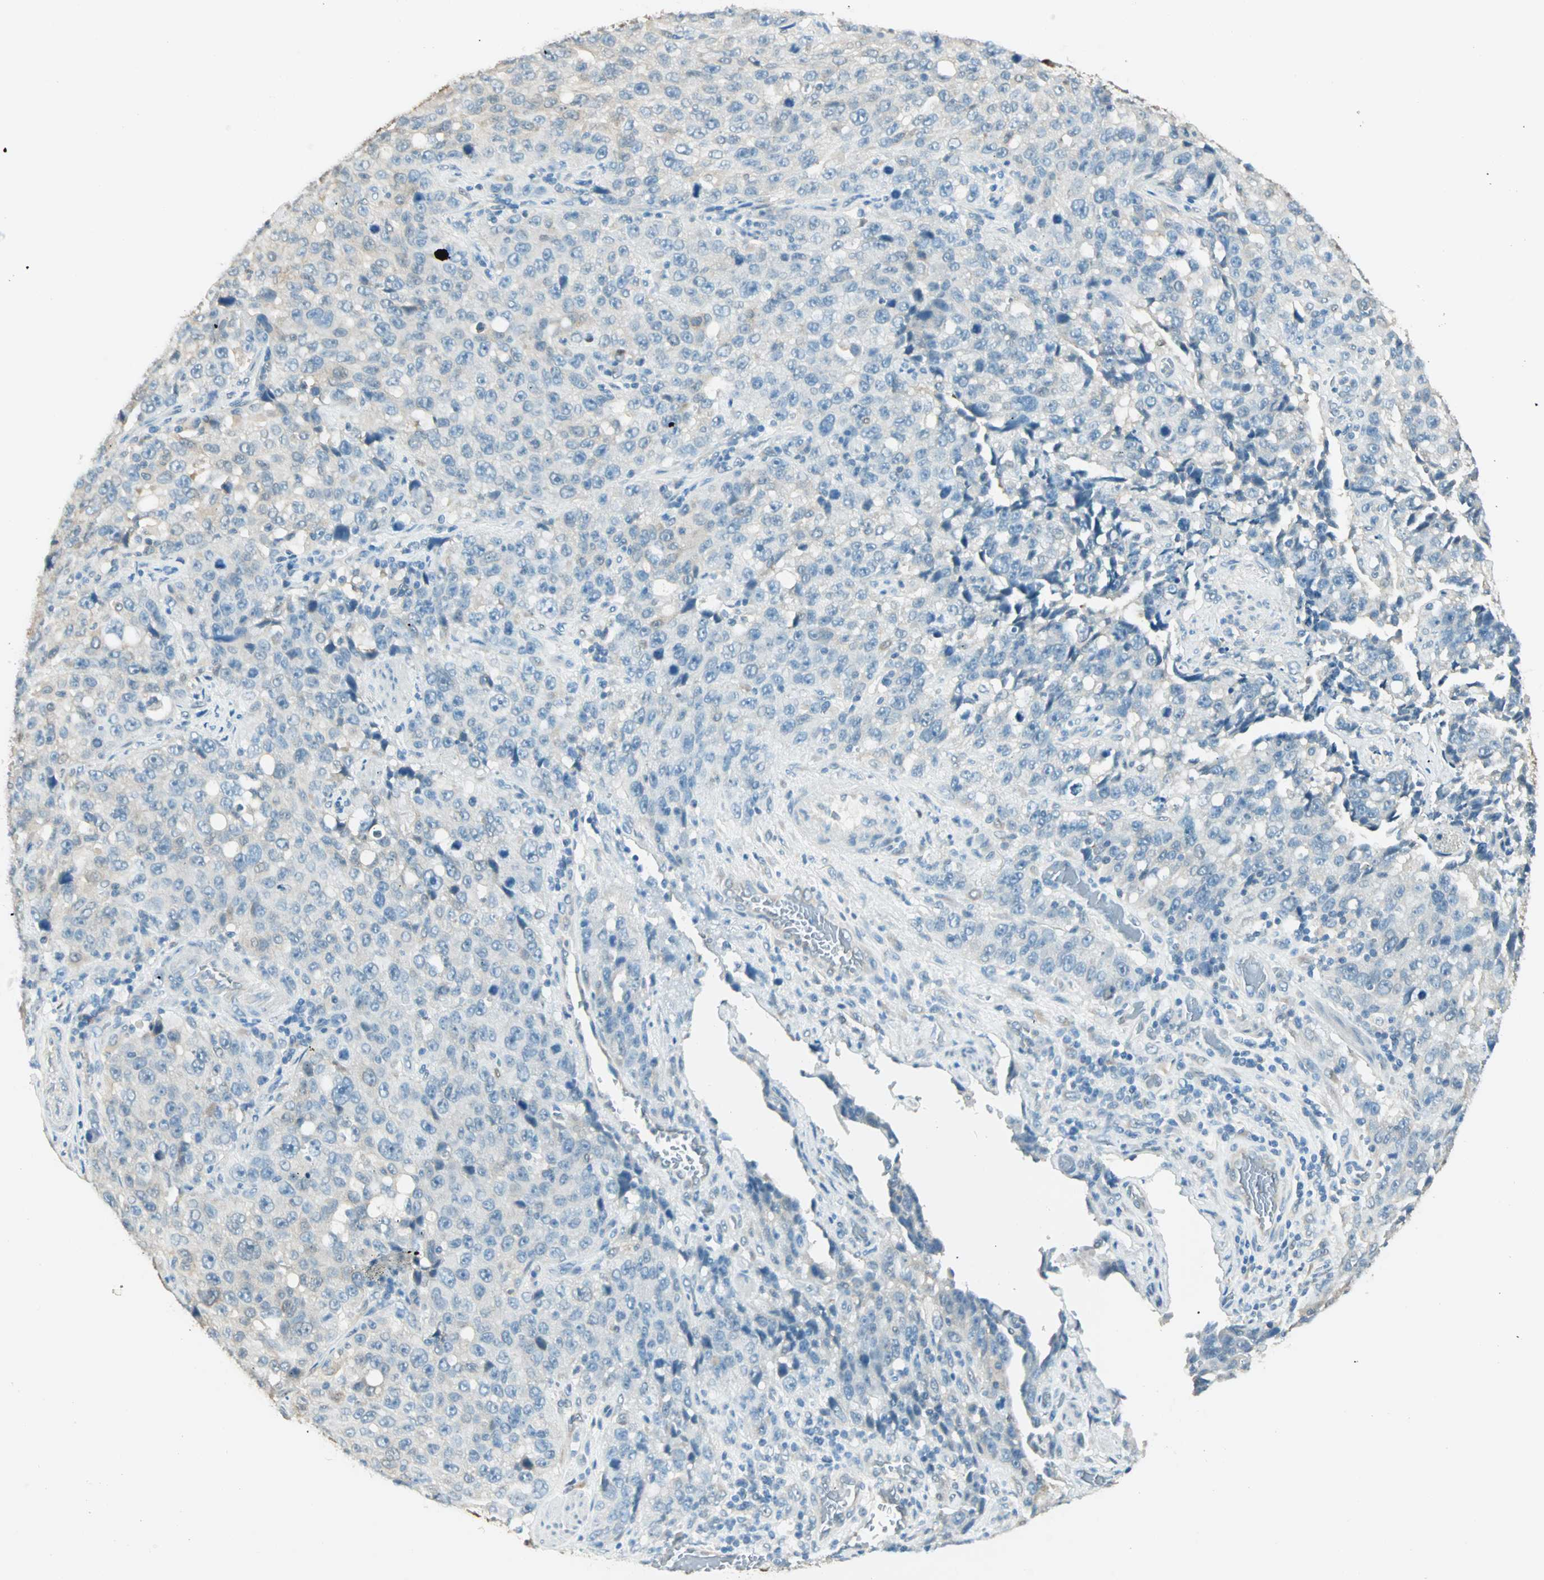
{"staining": {"intensity": "weak", "quantity": "25%-75%", "location": "cytoplasmic/membranous"}, "tissue": "stomach cancer", "cell_type": "Tumor cells", "image_type": "cancer", "snomed": [{"axis": "morphology", "description": "Normal tissue, NOS"}, {"axis": "morphology", "description": "Adenocarcinoma, NOS"}, {"axis": "topography", "description": "Stomach"}], "caption": "About 25%-75% of tumor cells in human stomach cancer (adenocarcinoma) display weak cytoplasmic/membranous protein staining as visualized by brown immunohistochemical staining.", "gene": "S100A1", "patient": {"sex": "male", "age": 48}}